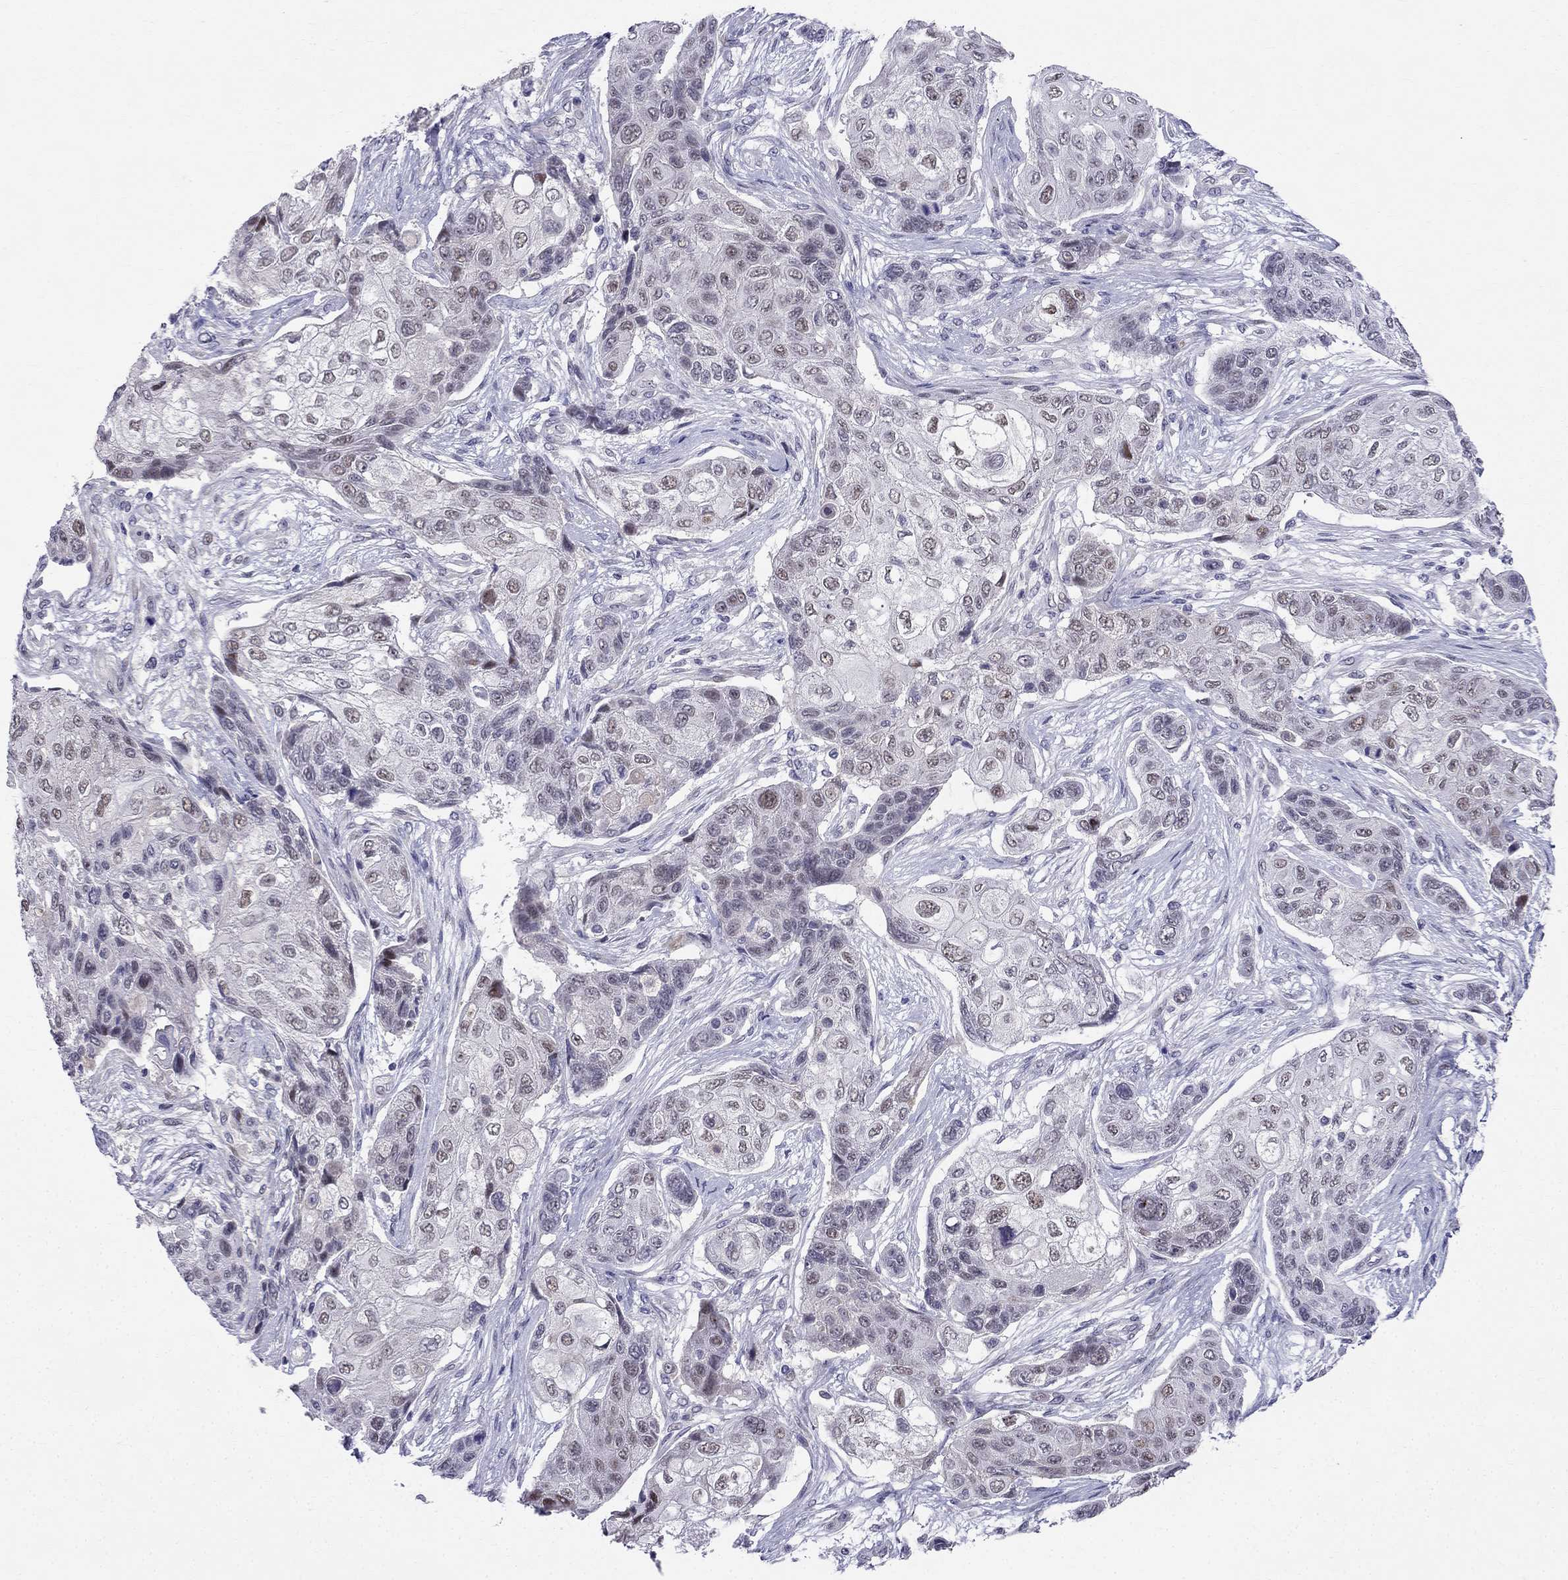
{"staining": {"intensity": "negative", "quantity": "none", "location": "none"}, "tissue": "lung cancer", "cell_type": "Tumor cells", "image_type": "cancer", "snomed": [{"axis": "morphology", "description": "Squamous cell carcinoma, NOS"}, {"axis": "topography", "description": "Lung"}], "caption": "An IHC photomicrograph of squamous cell carcinoma (lung) is shown. There is no staining in tumor cells of squamous cell carcinoma (lung).", "gene": "BAG5", "patient": {"sex": "male", "age": 69}}